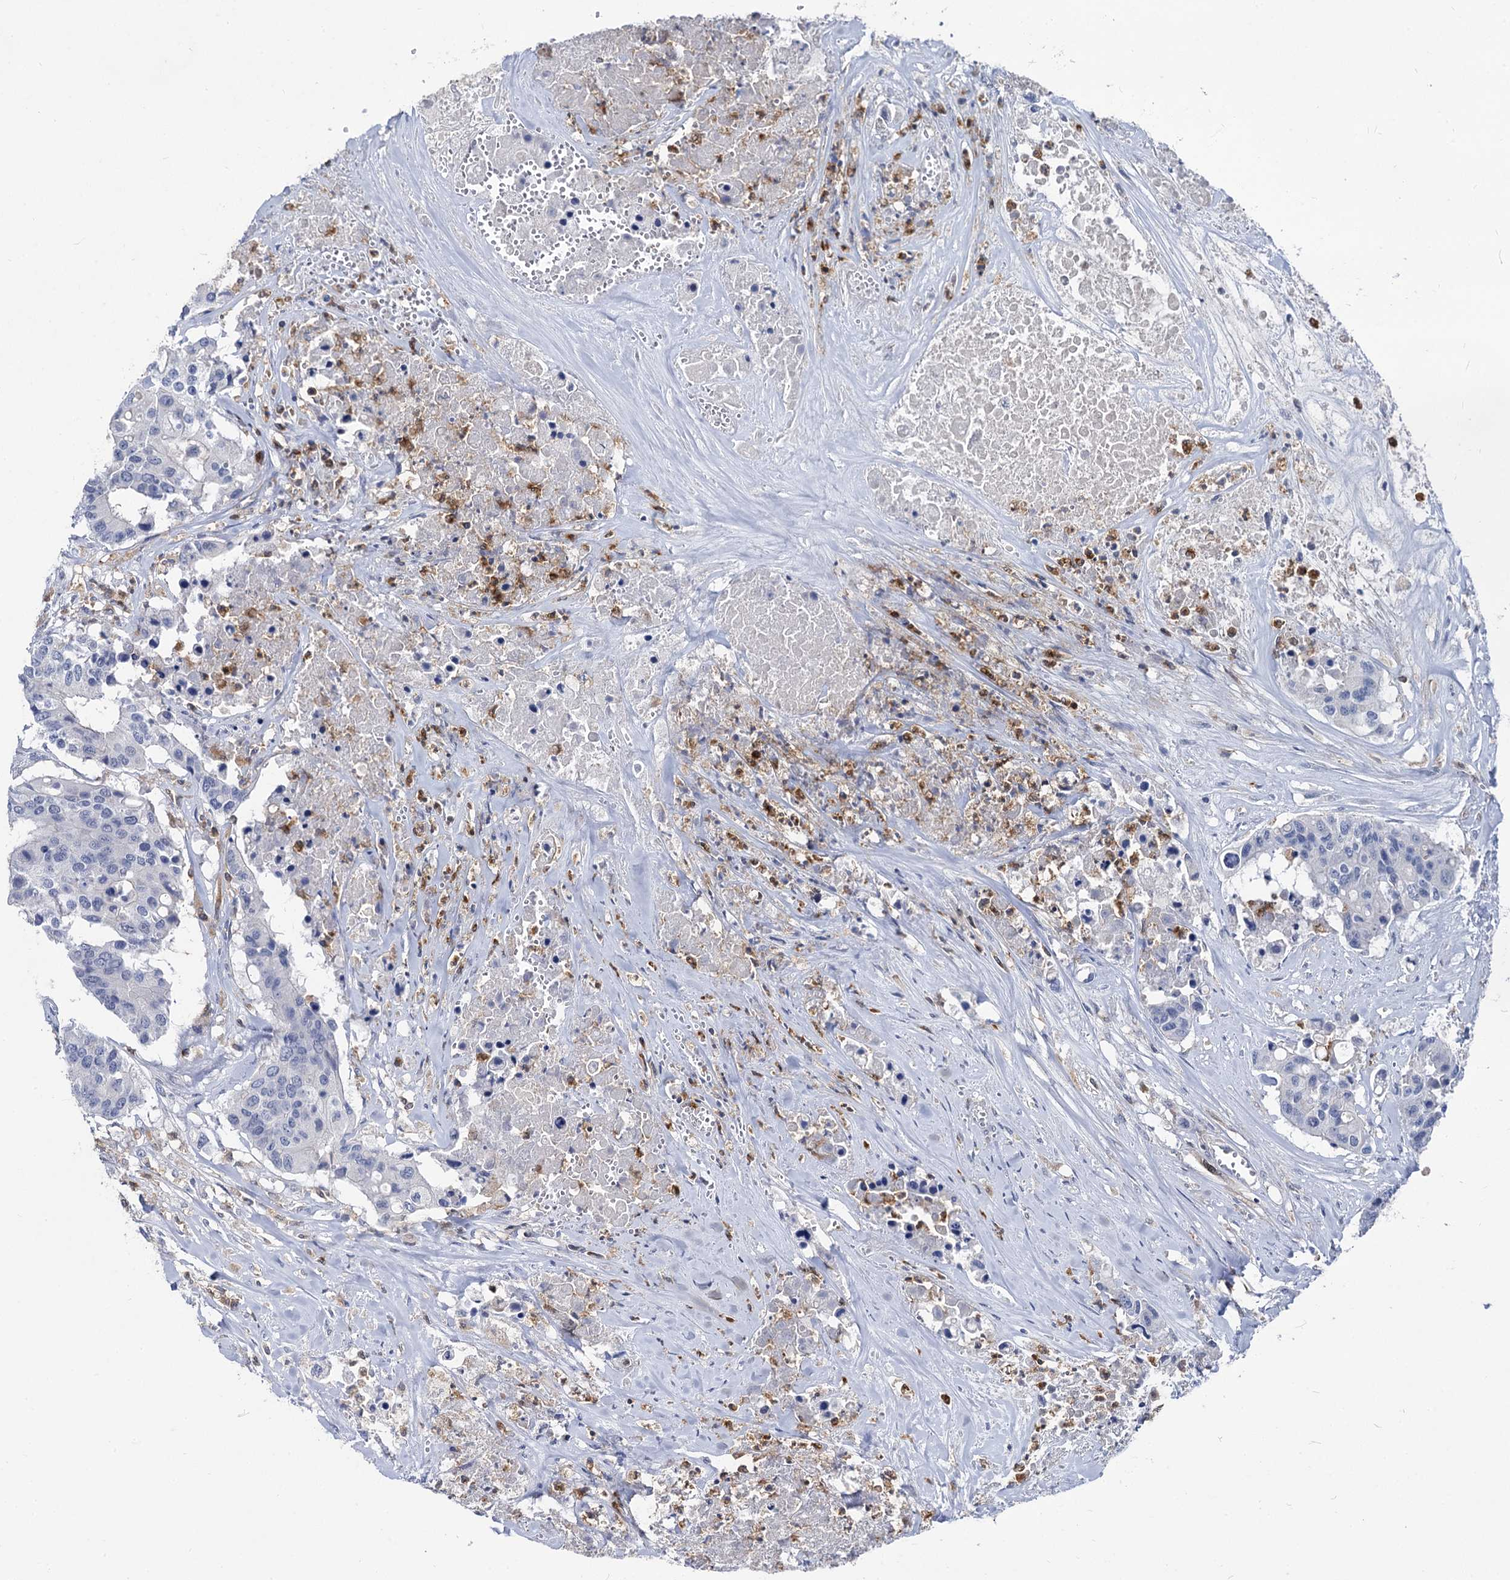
{"staining": {"intensity": "negative", "quantity": "none", "location": "none"}, "tissue": "colorectal cancer", "cell_type": "Tumor cells", "image_type": "cancer", "snomed": [{"axis": "morphology", "description": "Adenocarcinoma, NOS"}, {"axis": "topography", "description": "Colon"}], "caption": "Adenocarcinoma (colorectal) stained for a protein using IHC reveals no staining tumor cells.", "gene": "RHOG", "patient": {"sex": "male", "age": 77}}